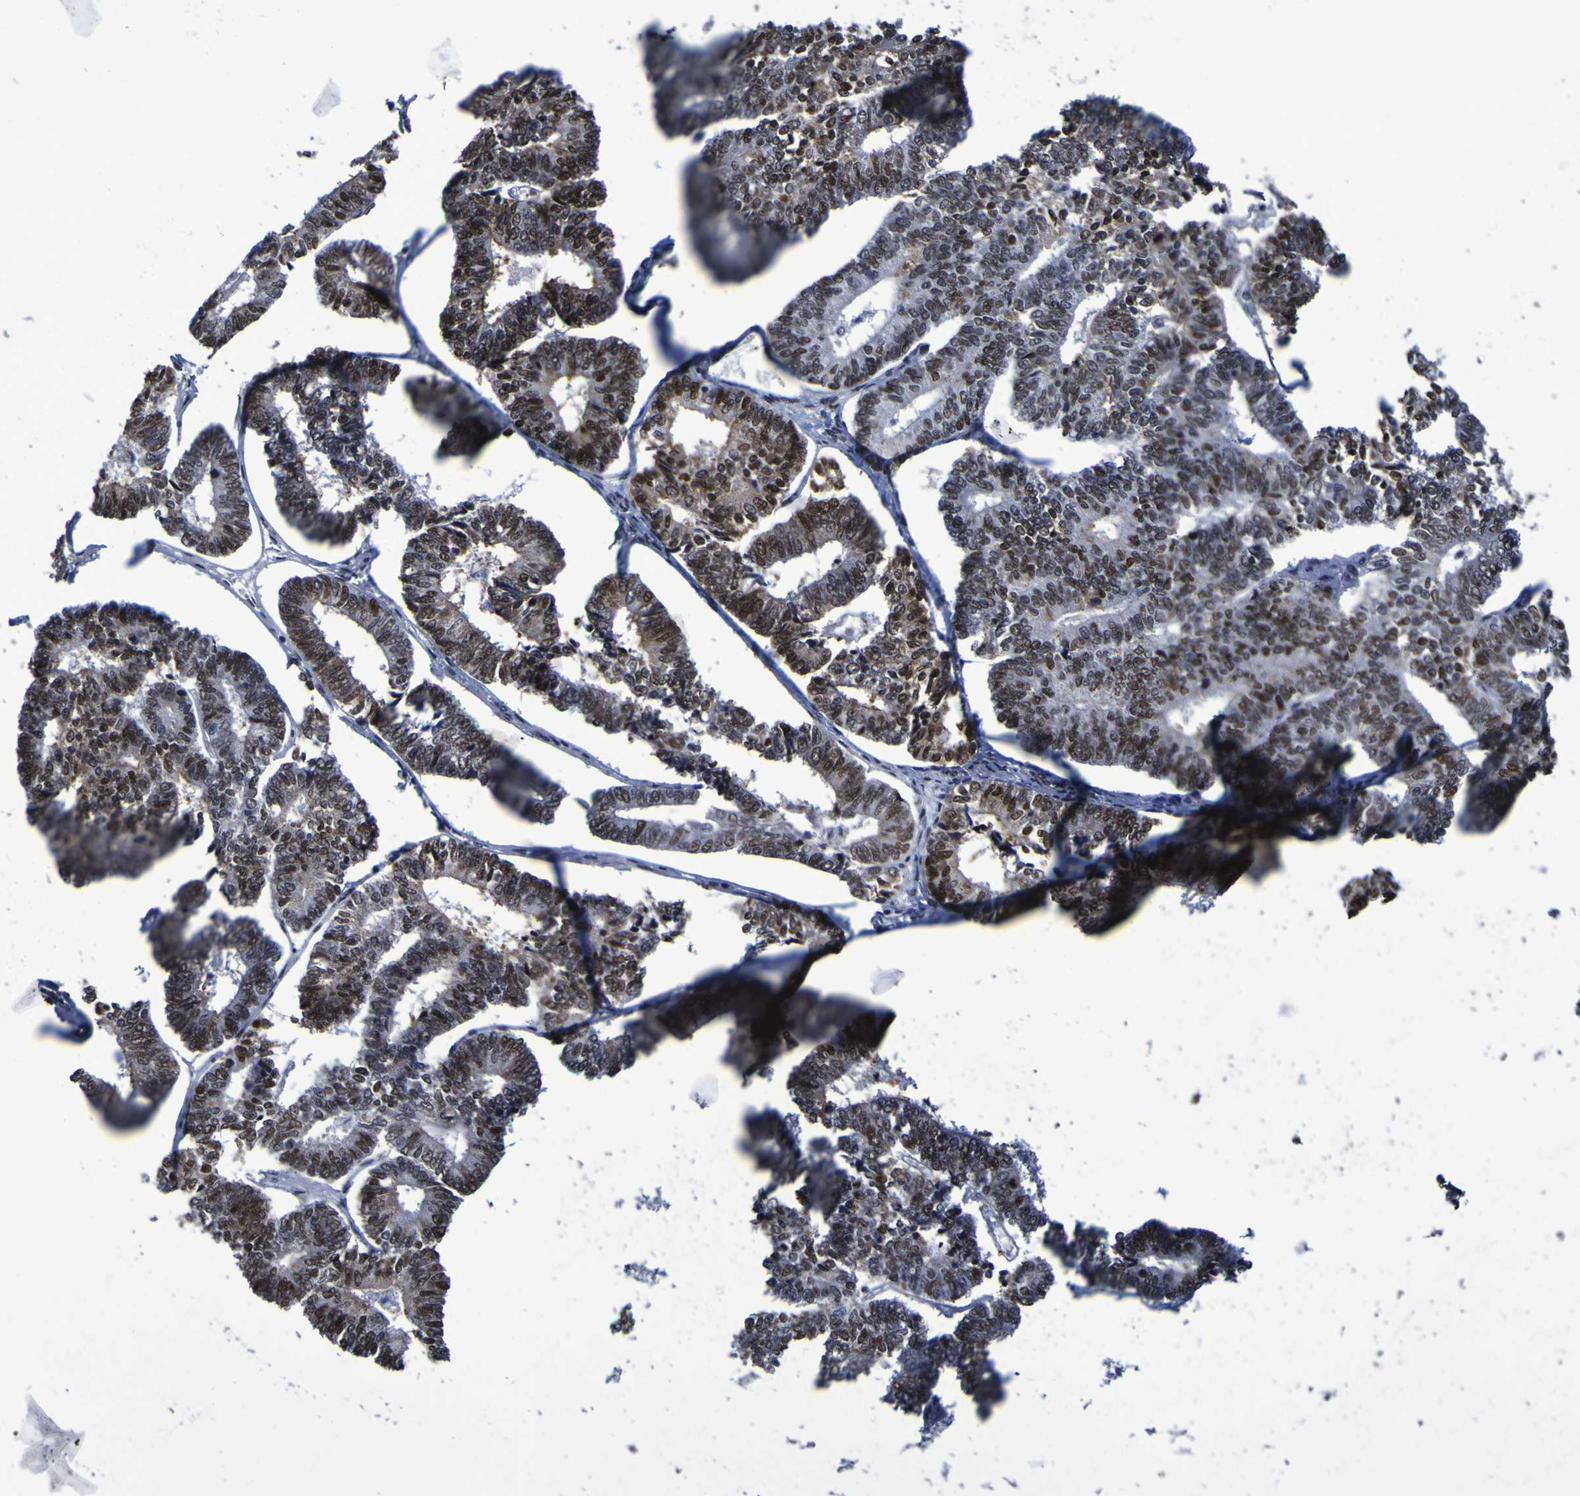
{"staining": {"intensity": "strong", "quantity": "25%-75%", "location": "nuclear"}, "tissue": "endometrial cancer", "cell_type": "Tumor cells", "image_type": "cancer", "snomed": [{"axis": "morphology", "description": "Adenocarcinoma, NOS"}, {"axis": "topography", "description": "Endometrium"}], "caption": "Strong nuclear protein positivity is seen in about 25%-75% of tumor cells in endometrial cancer (adenocarcinoma).", "gene": "MBD3", "patient": {"sex": "female", "age": 70}}